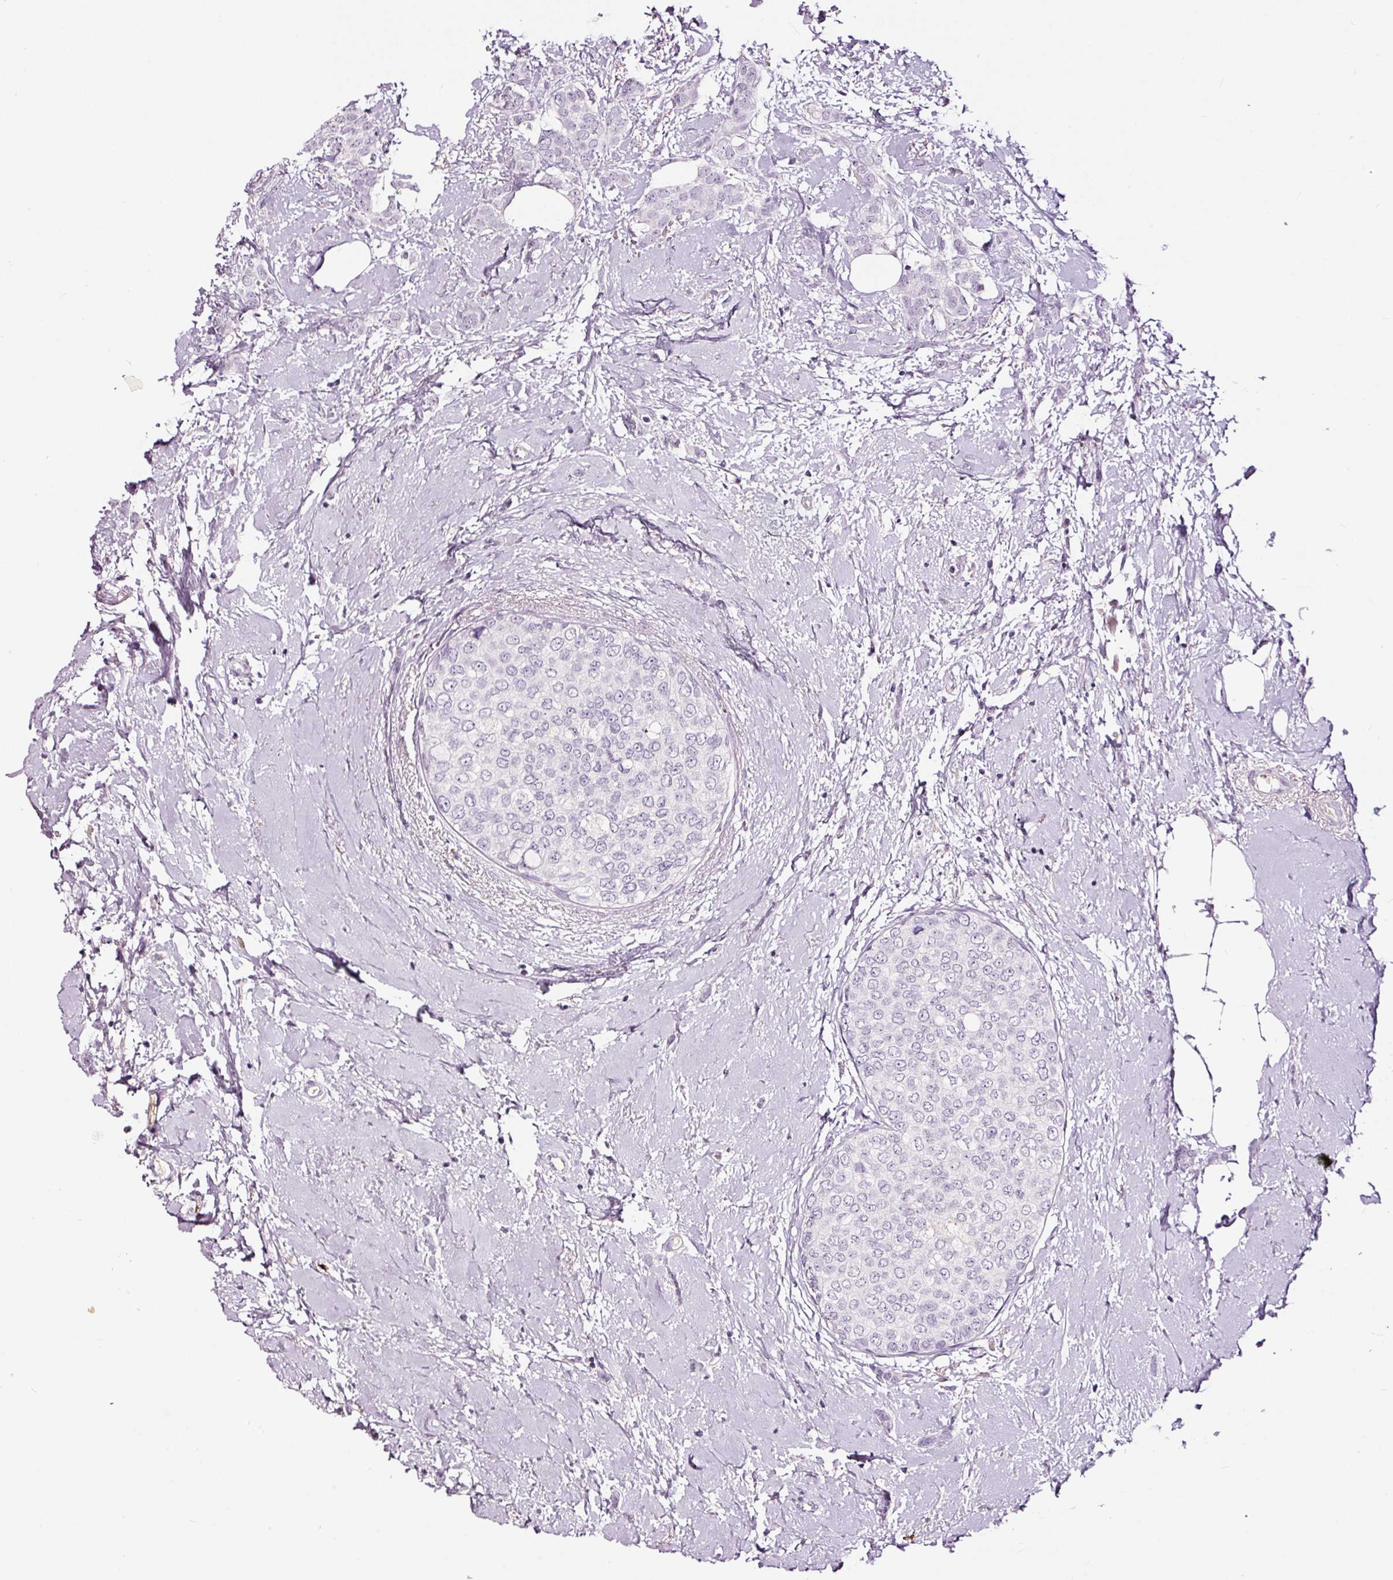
{"staining": {"intensity": "negative", "quantity": "none", "location": "none"}, "tissue": "breast cancer", "cell_type": "Tumor cells", "image_type": "cancer", "snomed": [{"axis": "morphology", "description": "Duct carcinoma"}, {"axis": "topography", "description": "Breast"}], "caption": "The immunohistochemistry micrograph has no significant staining in tumor cells of breast cancer tissue.", "gene": "LAMP3", "patient": {"sex": "female", "age": 72}}